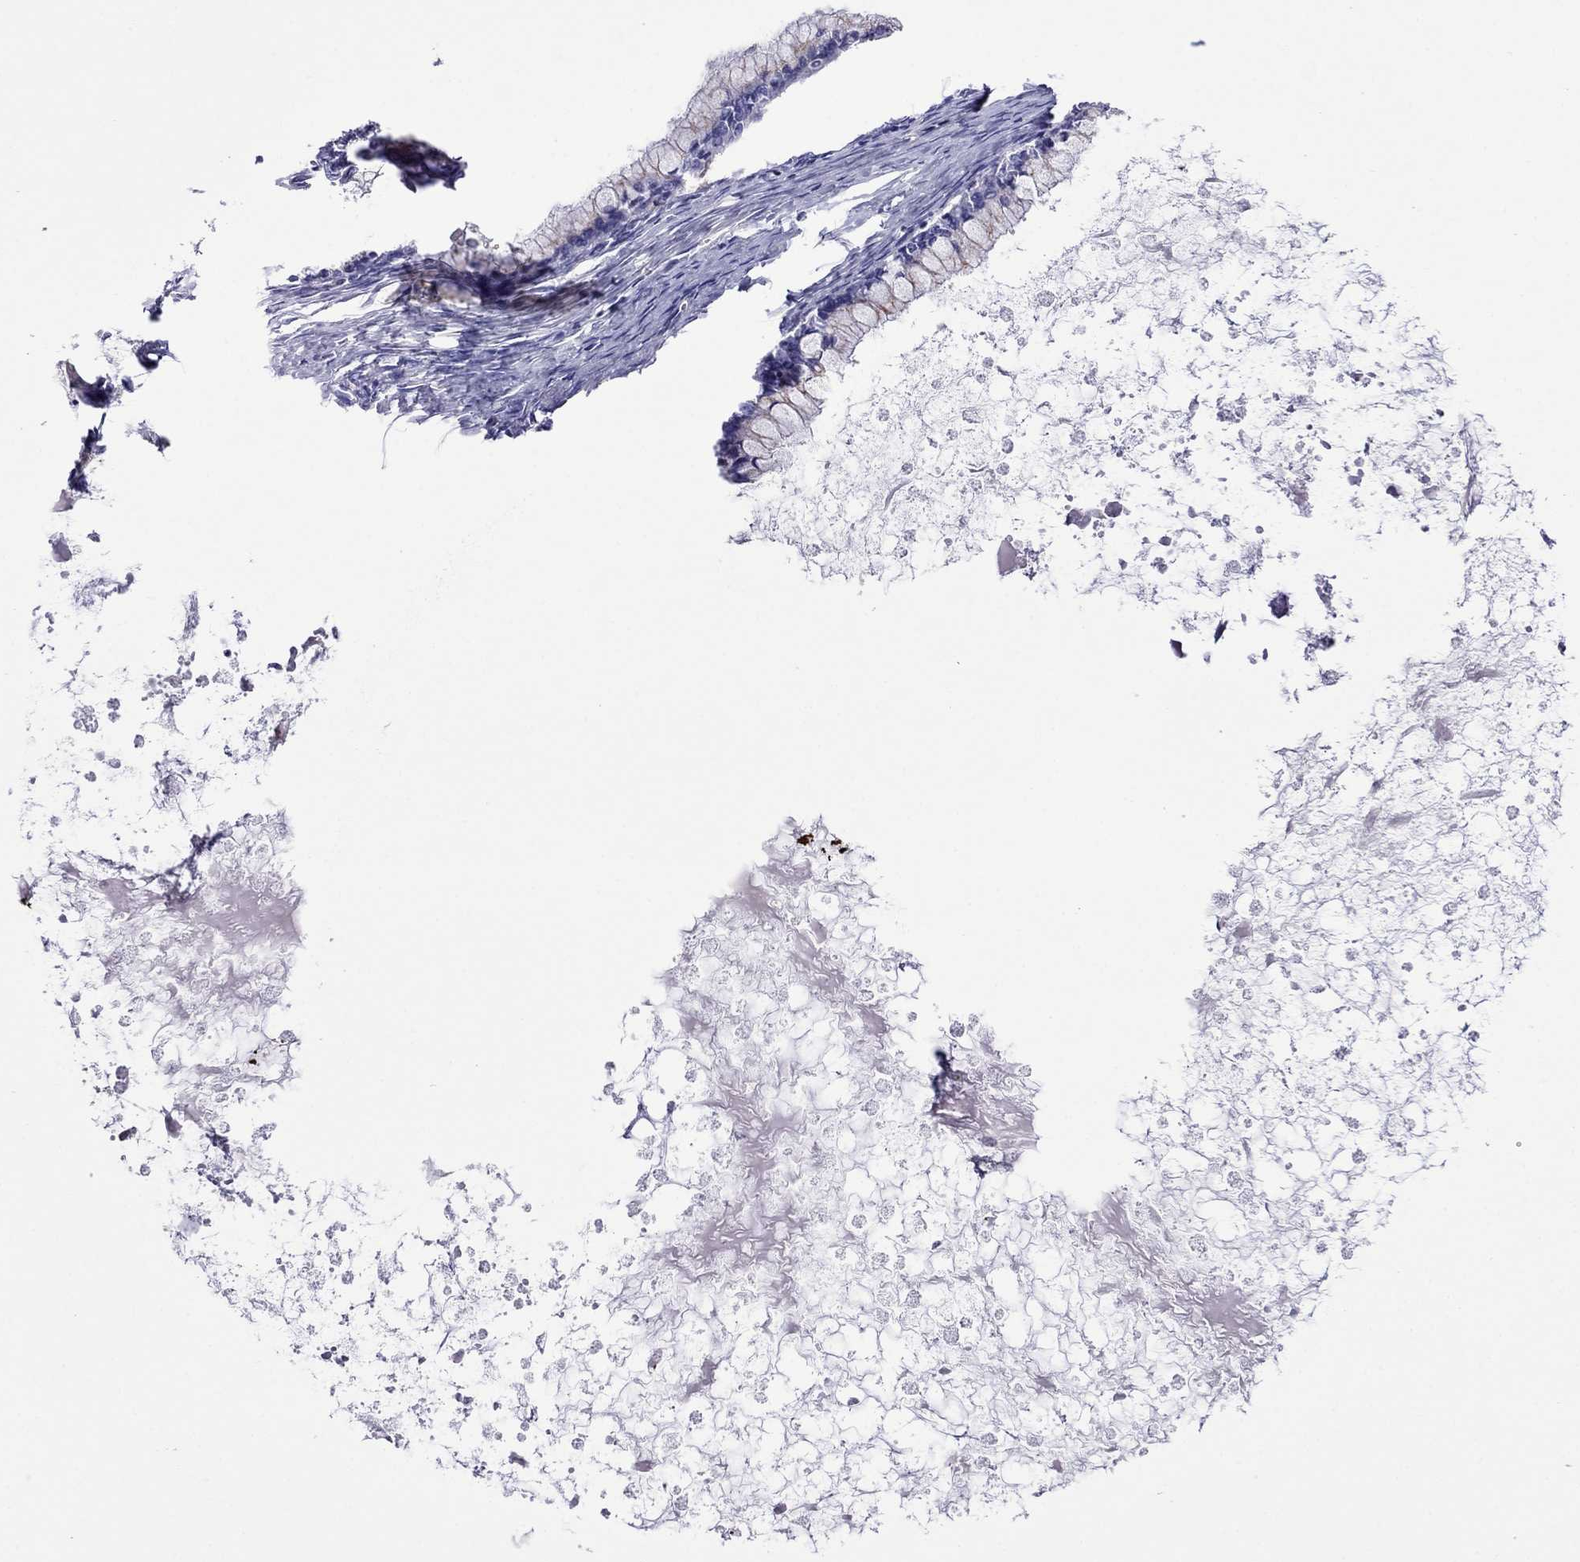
{"staining": {"intensity": "negative", "quantity": "none", "location": "none"}, "tissue": "ovarian cancer", "cell_type": "Tumor cells", "image_type": "cancer", "snomed": [{"axis": "morphology", "description": "Cystadenocarcinoma, mucinous, NOS"}, {"axis": "topography", "description": "Ovary"}], "caption": "IHC image of ovarian cancer (mucinous cystadenocarcinoma) stained for a protein (brown), which reveals no positivity in tumor cells.", "gene": "MPZ", "patient": {"sex": "female", "age": 67}}